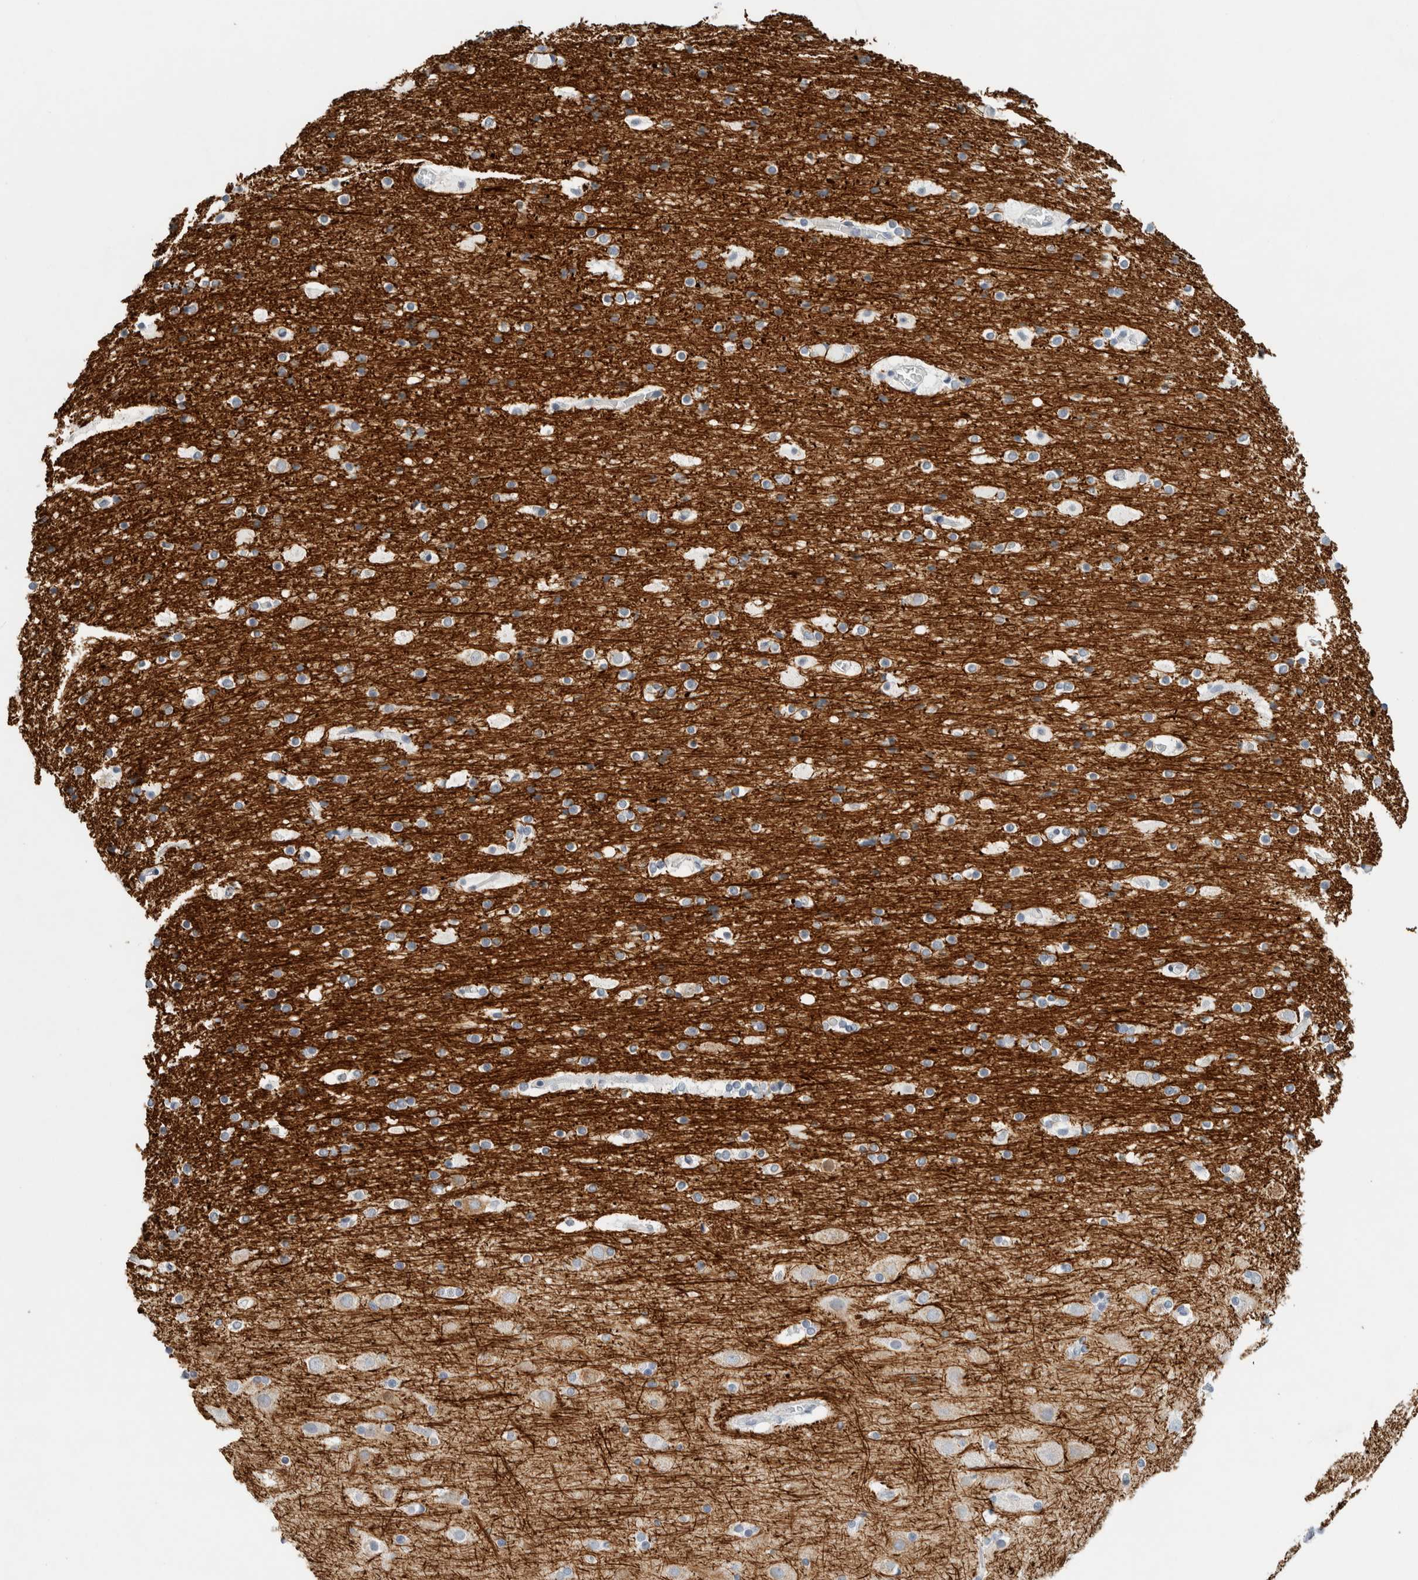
{"staining": {"intensity": "negative", "quantity": "none", "location": "none"}, "tissue": "cerebral cortex", "cell_type": "Endothelial cells", "image_type": "normal", "snomed": [{"axis": "morphology", "description": "Normal tissue, NOS"}, {"axis": "topography", "description": "Cerebral cortex"}], "caption": "Protein analysis of unremarkable cerebral cortex displays no significant positivity in endothelial cells.", "gene": "NEFM", "patient": {"sex": "male", "age": 57}}